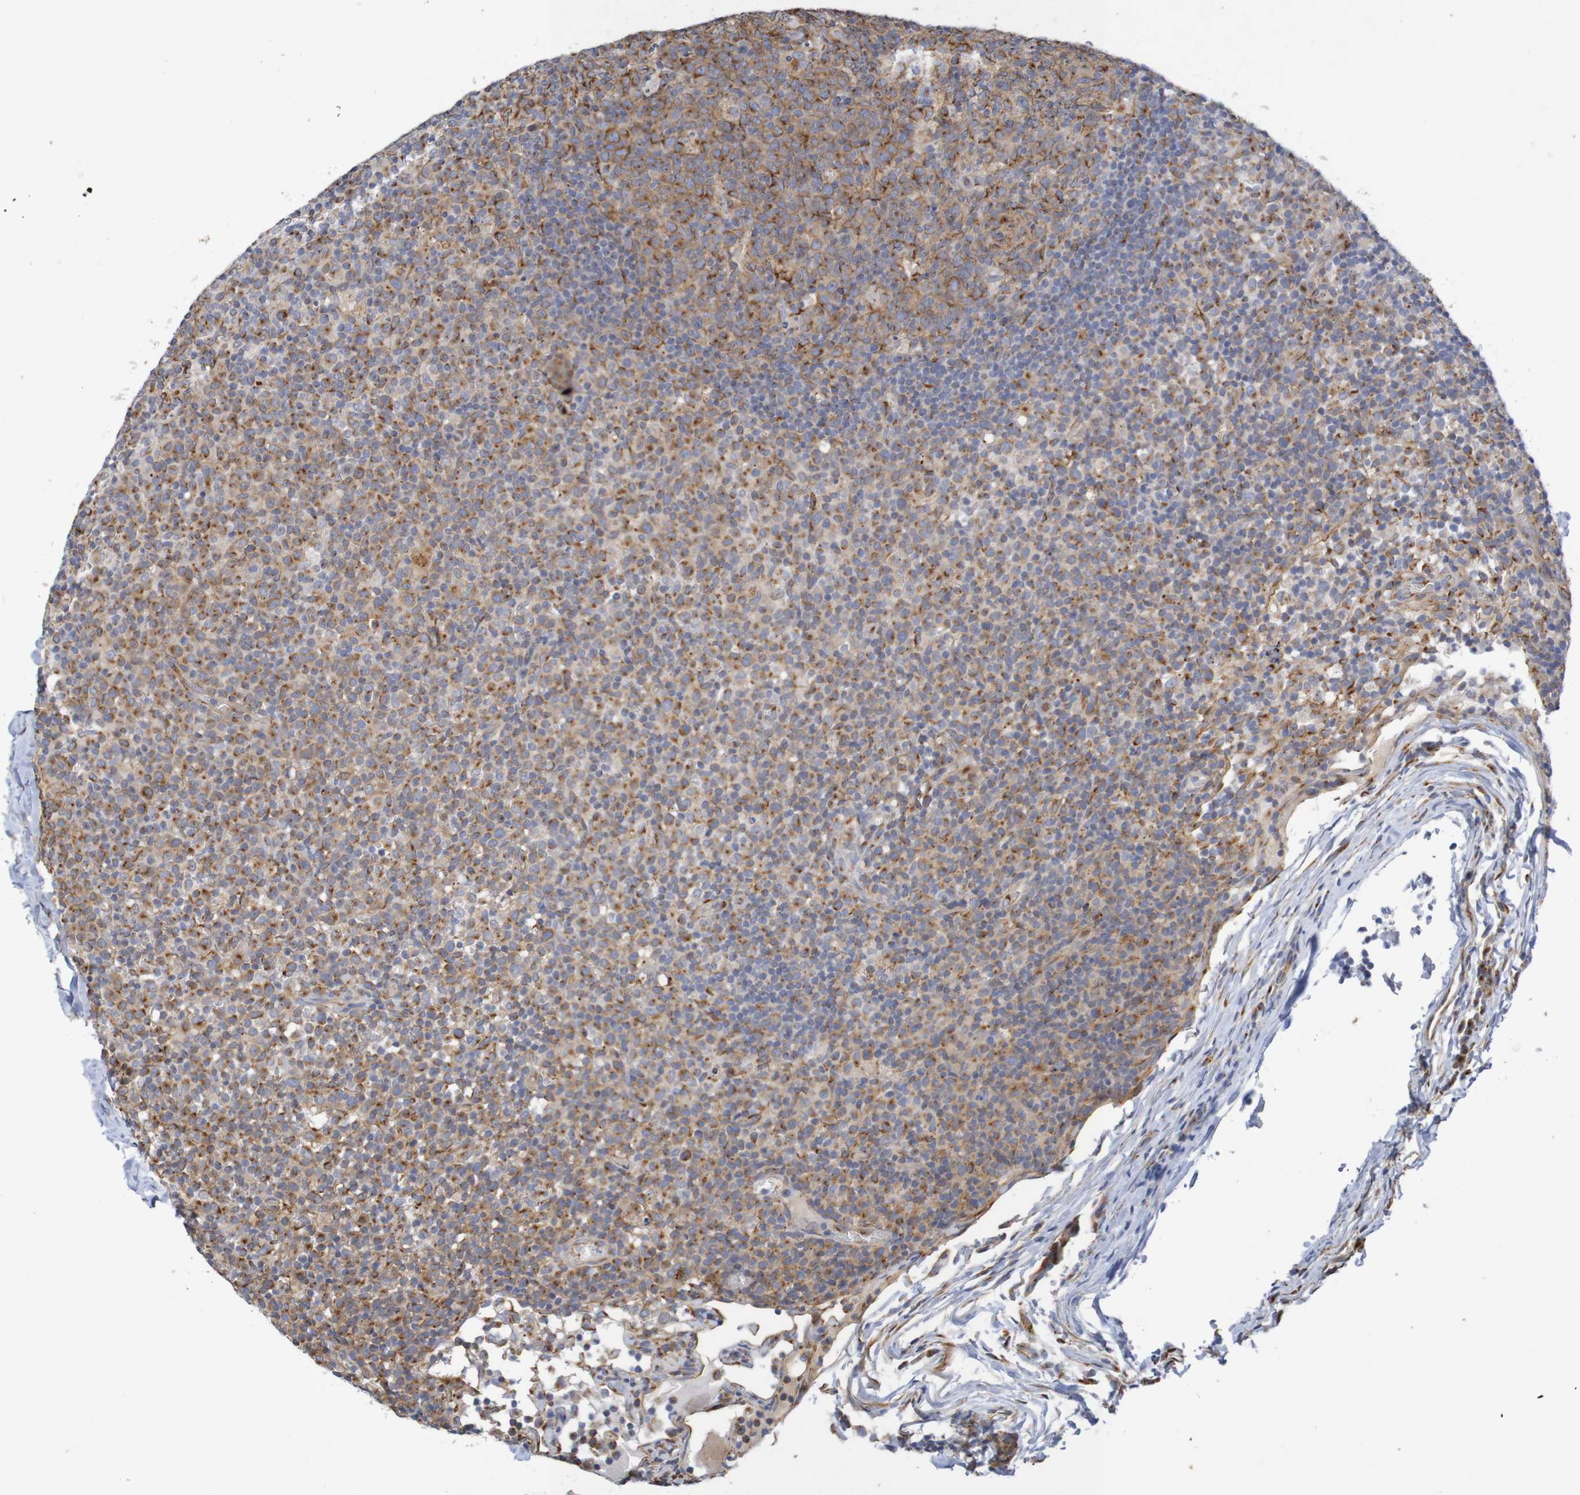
{"staining": {"intensity": "moderate", "quantity": ">75%", "location": "cytoplasmic/membranous"}, "tissue": "lymph node", "cell_type": "Germinal center cells", "image_type": "normal", "snomed": [{"axis": "morphology", "description": "Normal tissue, NOS"}, {"axis": "morphology", "description": "Inflammation, NOS"}, {"axis": "topography", "description": "Lymph node"}], "caption": "Normal lymph node reveals moderate cytoplasmic/membranous staining in approximately >75% of germinal center cells.", "gene": "DCP2", "patient": {"sex": "male", "age": 55}}